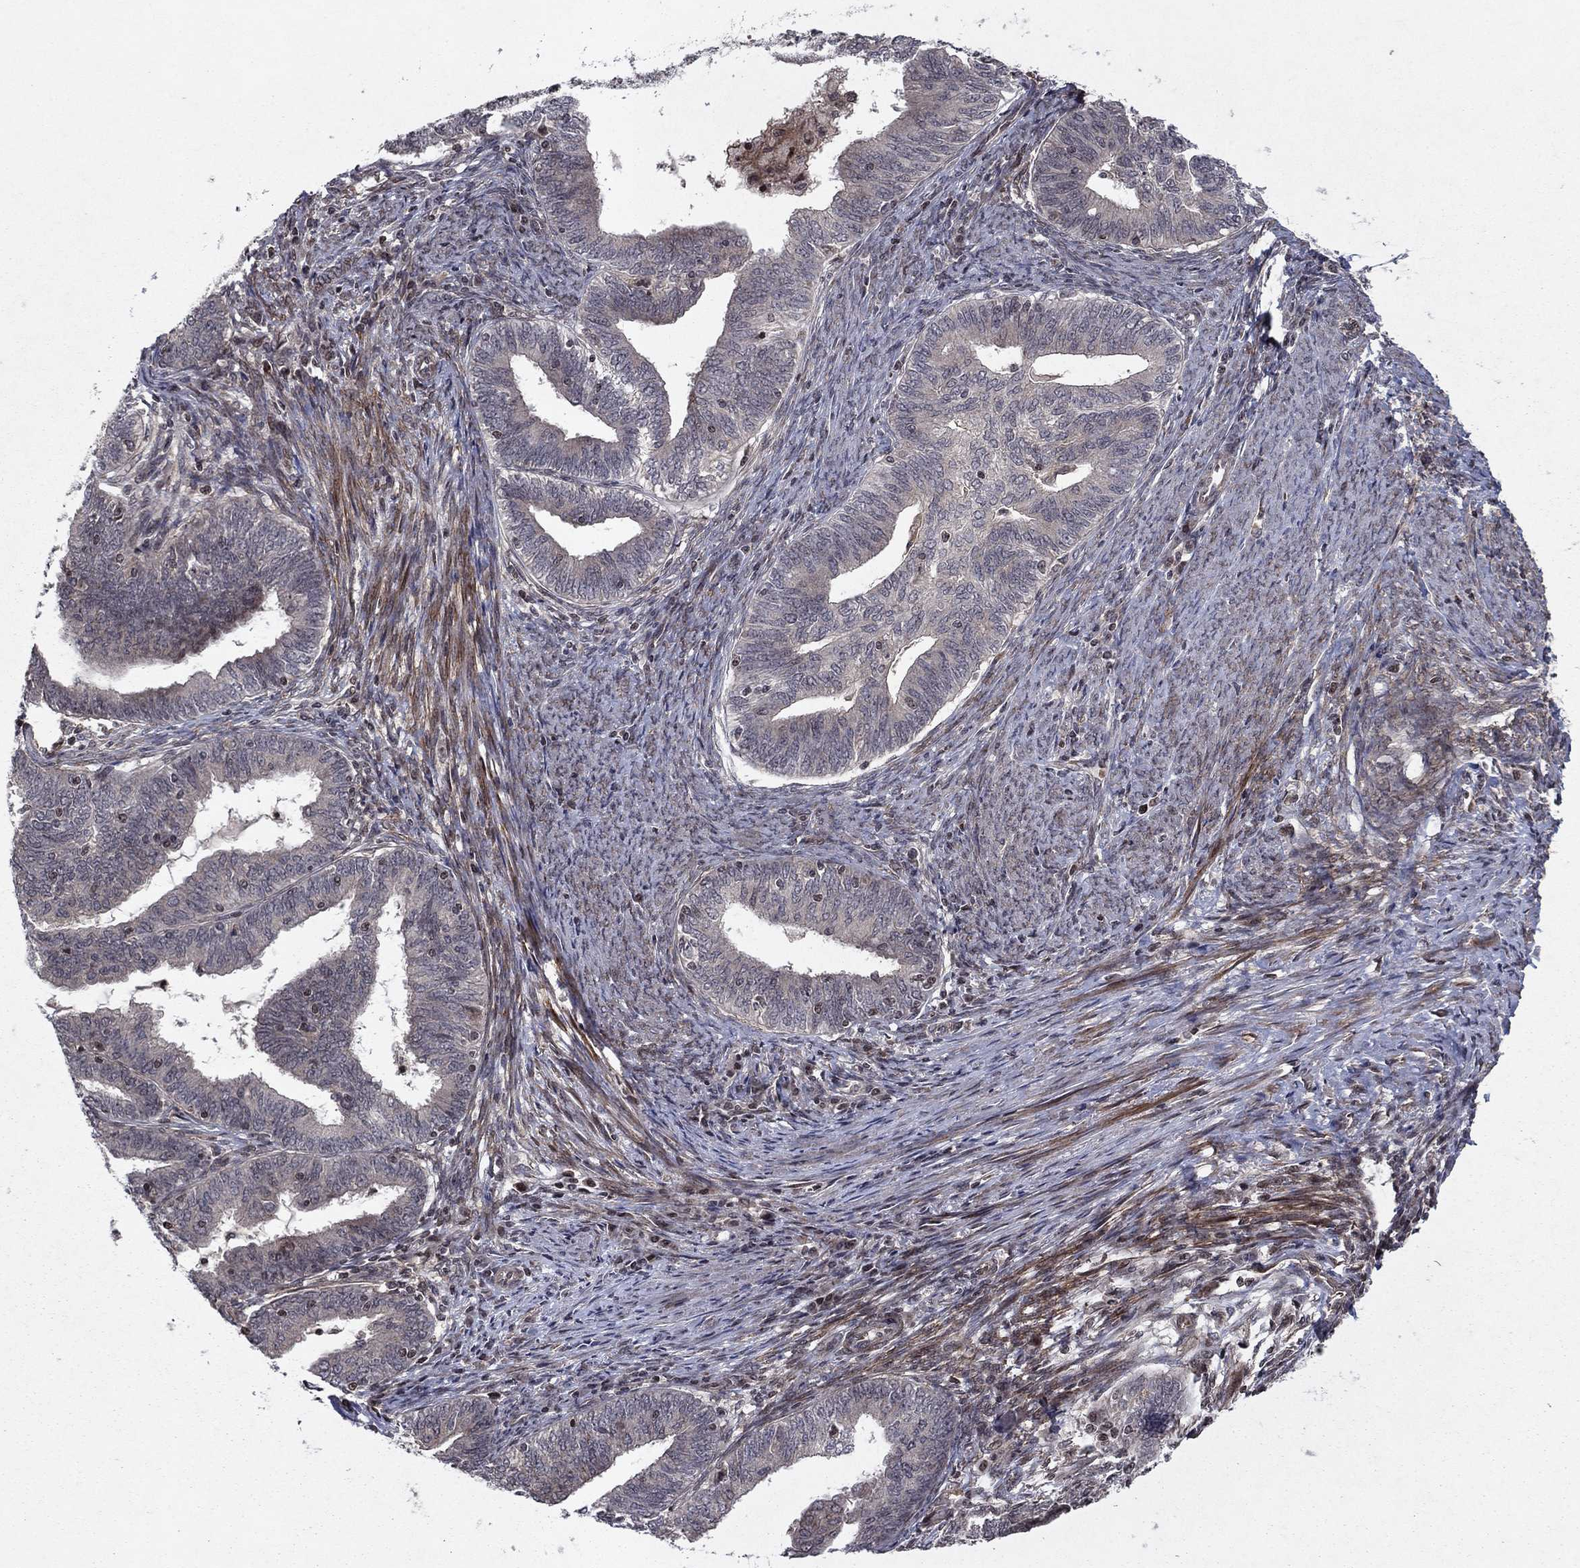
{"staining": {"intensity": "negative", "quantity": "none", "location": "none"}, "tissue": "endometrial cancer", "cell_type": "Tumor cells", "image_type": "cancer", "snomed": [{"axis": "morphology", "description": "Adenocarcinoma, NOS"}, {"axis": "topography", "description": "Endometrium"}], "caption": "High power microscopy micrograph of an IHC histopathology image of endometrial cancer (adenocarcinoma), revealing no significant expression in tumor cells.", "gene": "SORBS1", "patient": {"sex": "female", "age": 82}}